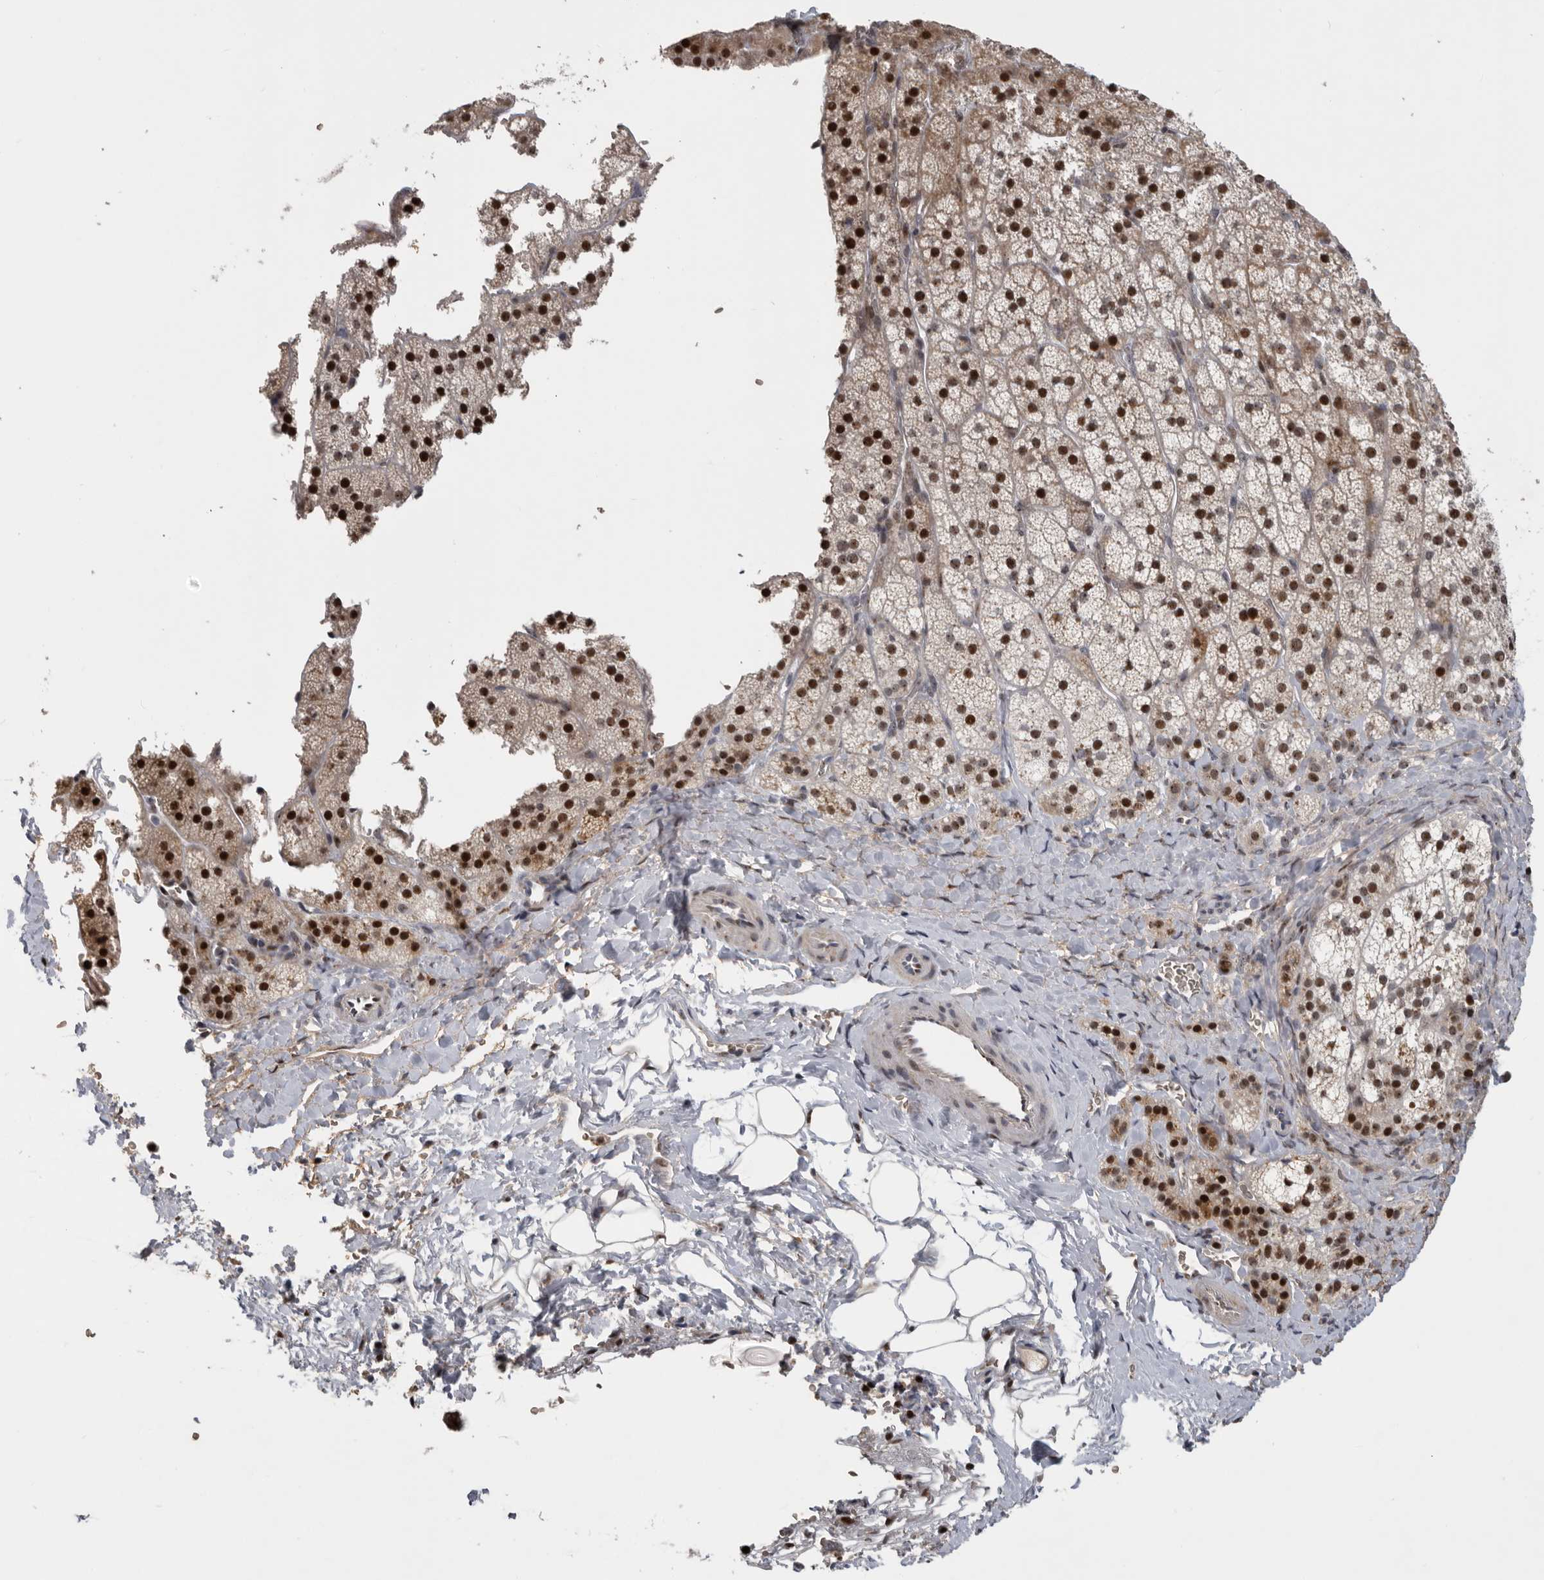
{"staining": {"intensity": "strong", "quantity": ">75%", "location": "cytoplasmic/membranous,nuclear"}, "tissue": "adrenal gland", "cell_type": "Glandular cells", "image_type": "normal", "snomed": [{"axis": "morphology", "description": "Normal tissue, NOS"}, {"axis": "topography", "description": "Adrenal gland"}], "caption": "DAB immunohistochemical staining of unremarkable human adrenal gland demonstrates strong cytoplasmic/membranous,nuclear protein positivity in approximately >75% of glandular cells. Ihc stains the protein in brown and the nuclei are stained blue.", "gene": "PCMTD1", "patient": {"sex": "female", "age": 44}}